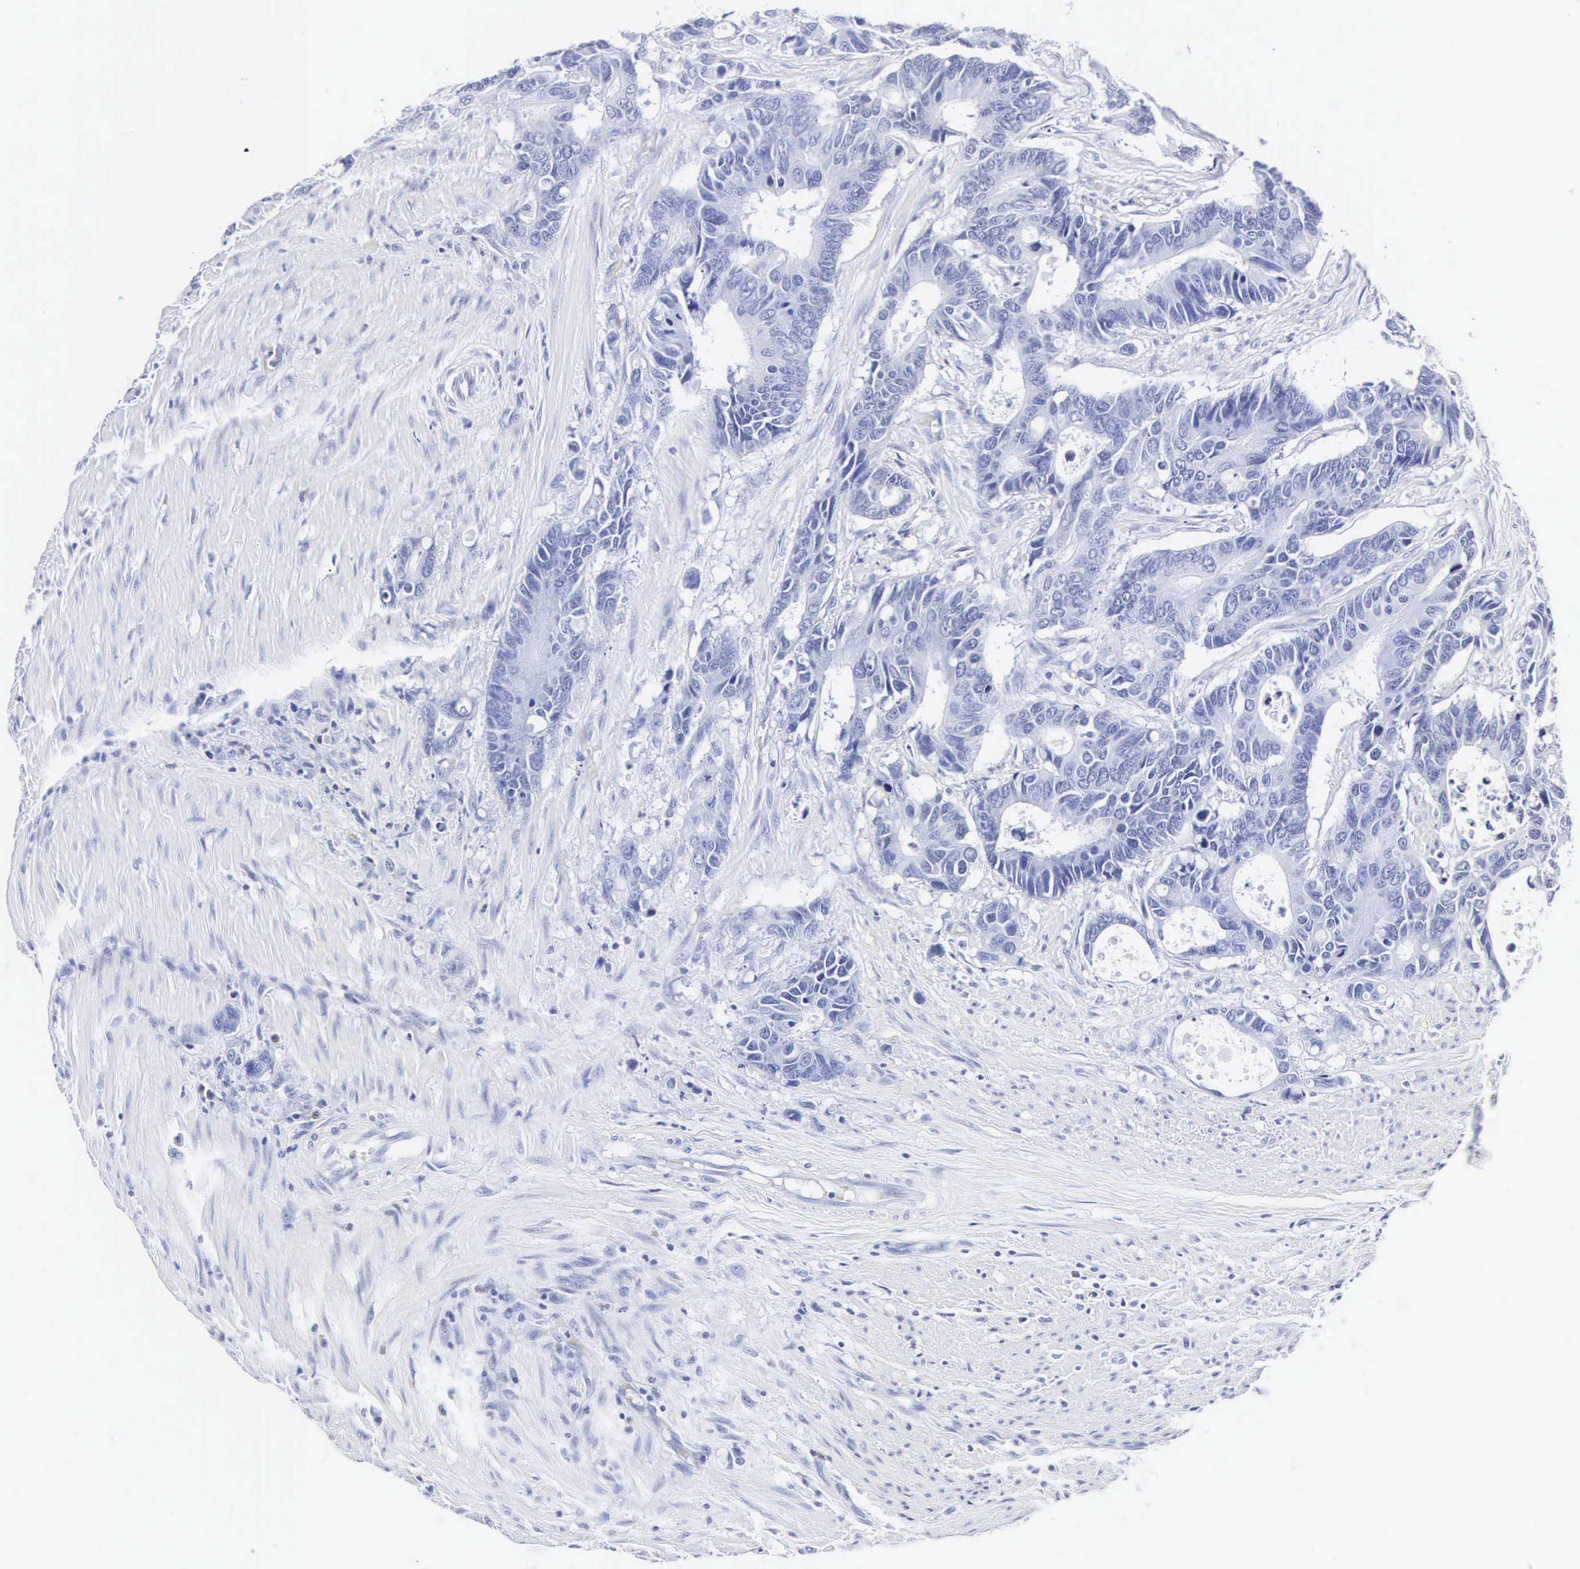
{"staining": {"intensity": "negative", "quantity": "none", "location": "none"}, "tissue": "colorectal cancer", "cell_type": "Tumor cells", "image_type": "cancer", "snomed": [{"axis": "morphology", "description": "Adenocarcinoma, NOS"}, {"axis": "topography", "description": "Colon"}], "caption": "Immunohistochemistry (IHC) micrograph of neoplastic tissue: human colorectal adenocarcinoma stained with DAB shows no significant protein expression in tumor cells. The staining is performed using DAB (3,3'-diaminobenzidine) brown chromogen with nuclei counter-stained in using hematoxylin.", "gene": "INS", "patient": {"sex": "male", "age": 49}}